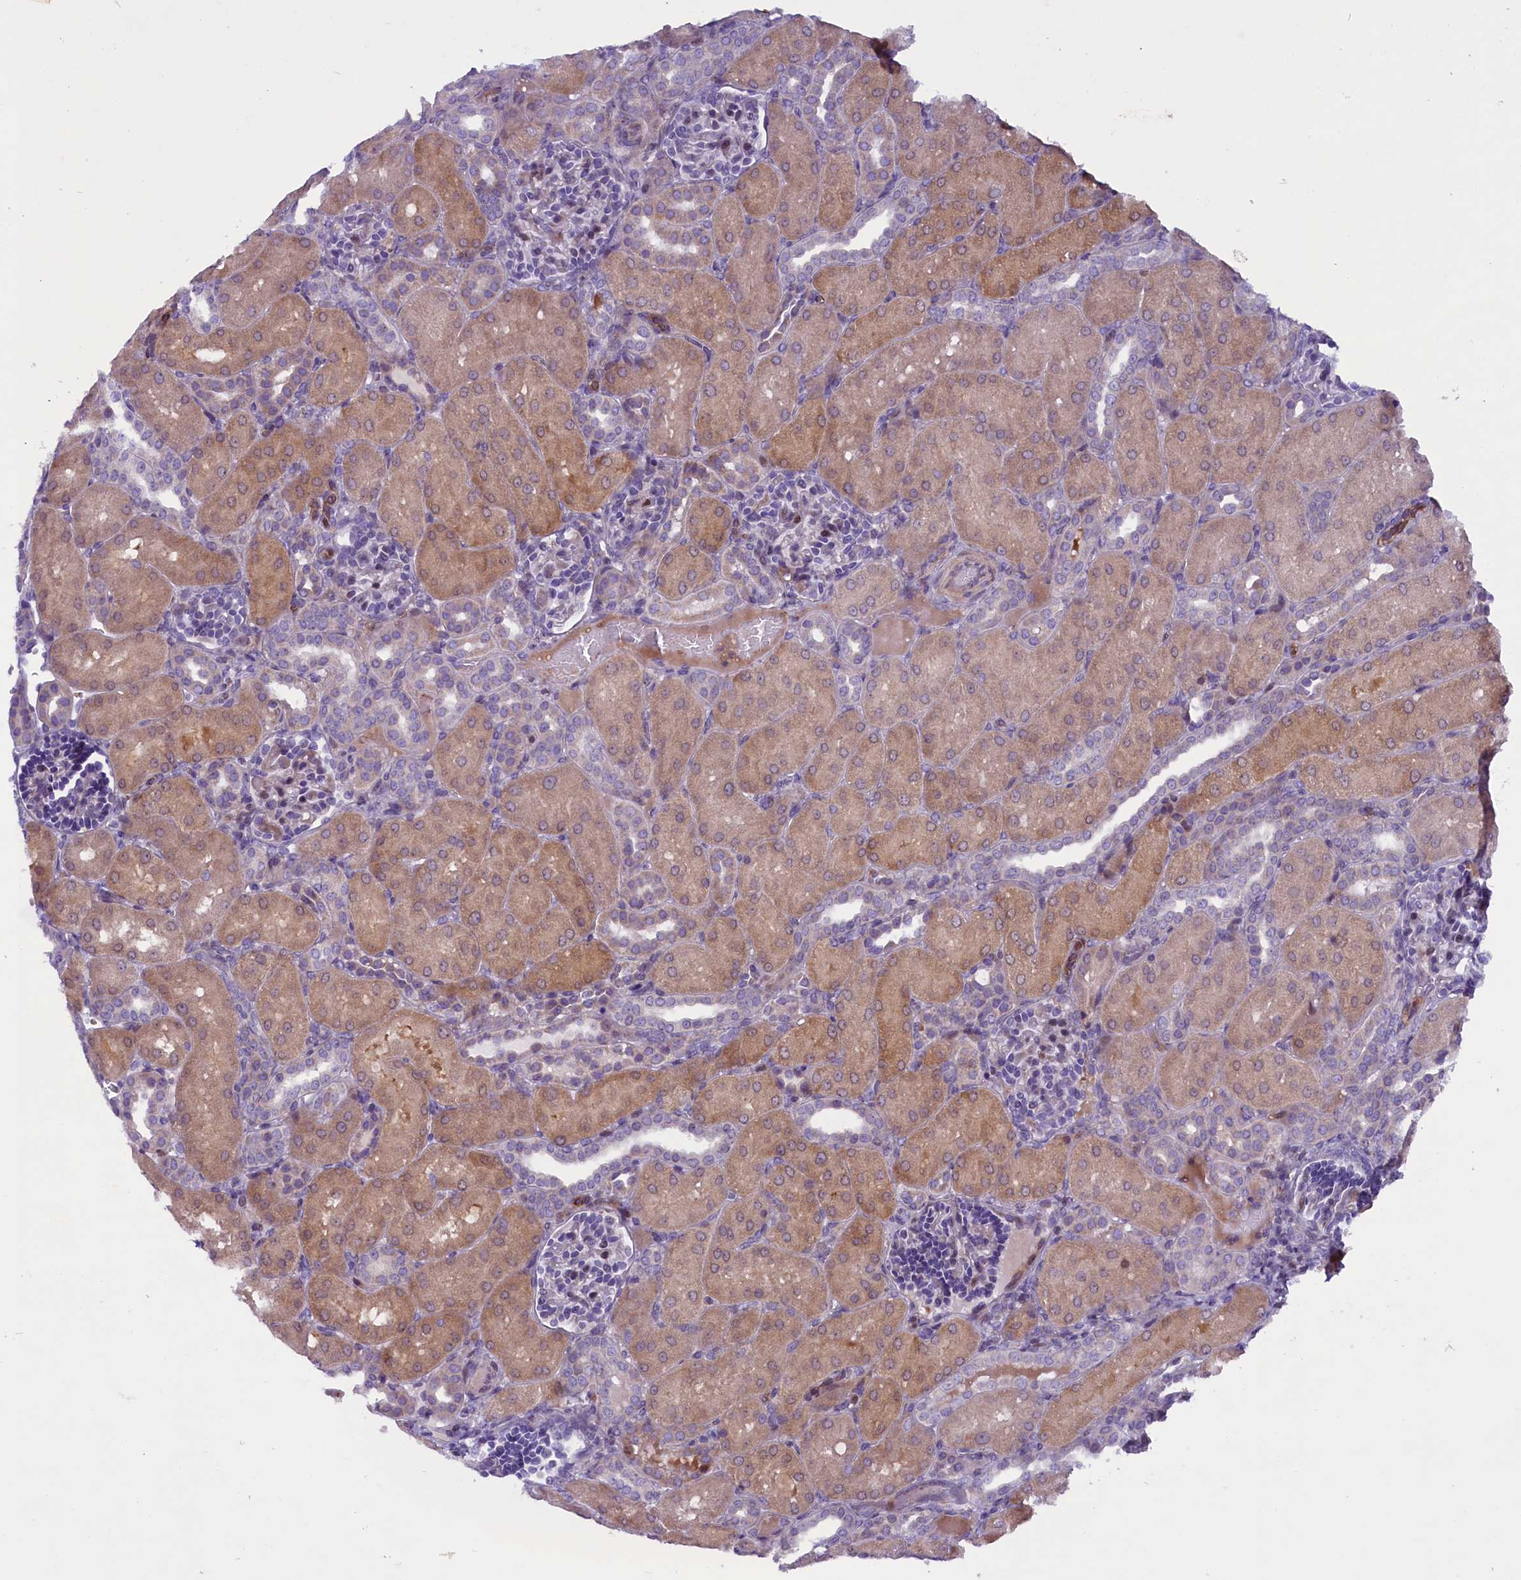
{"staining": {"intensity": "weak", "quantity": "<25%", "location": "cytoplasmic/membranous"}, "tissue": "kidney", "cell_type": "Cells in glomeruli", "image_type": "normal", "snomed": [{"axis": "morphology", "description": "Normal tissue, NOS"}, {"axis": "topography", "description": "Kidney"}], "caption": "The IHC histopathology image has no significant positivity in cells in glomeruli of kidney. Nuclei are stained in blue.", "gene": "MIEF2", "patient": {"sex": "male", "age": 1}}